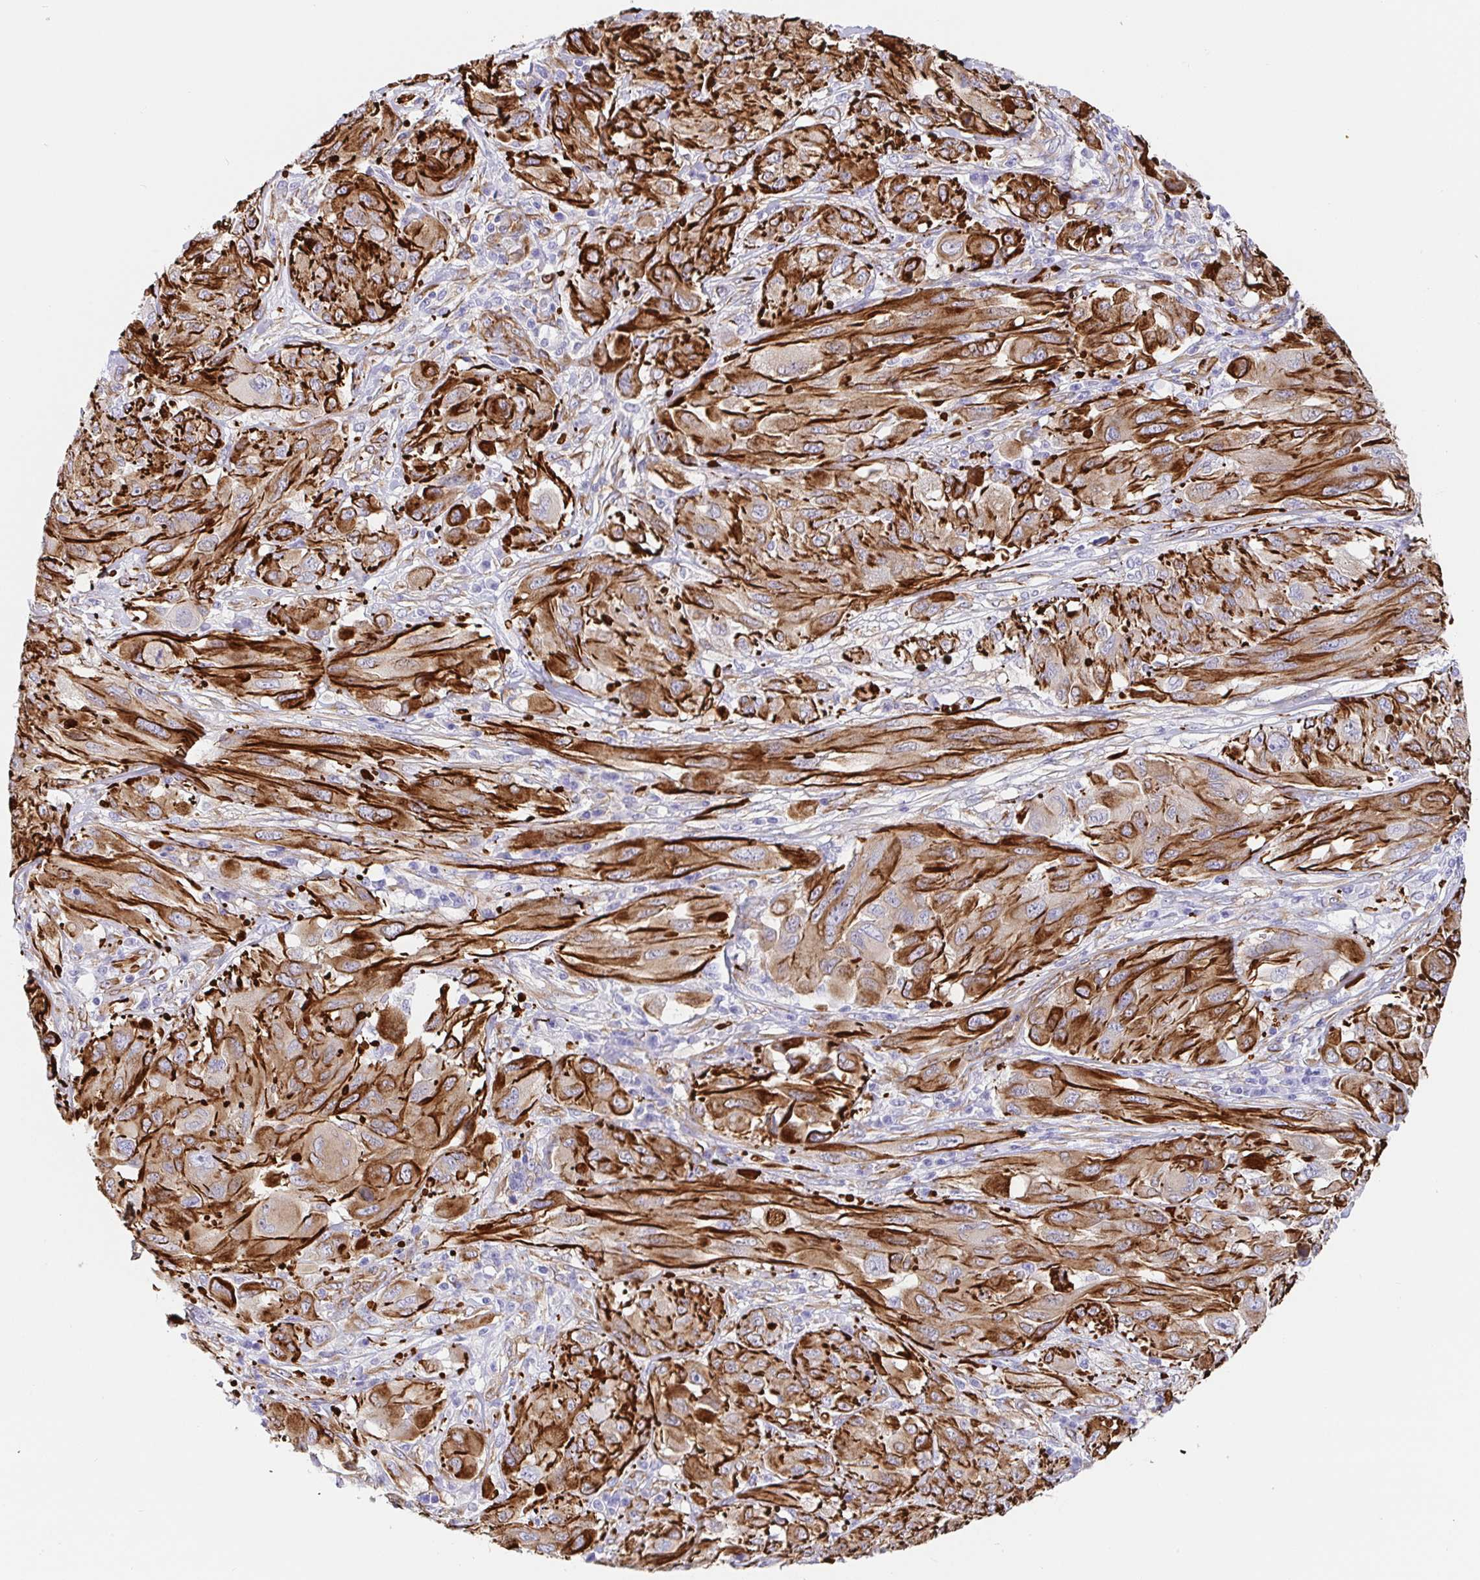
{"staining": {"intensity": "moderate", "quantity": ">75%", "location": "cytoplasmic/membranous"}, "tissue": "melanoma", "cell_type": "Tumor cells", "image_type": "cancer", "snomed": [{"axis": "morphology", "description": "Malignant melanoma, NOS"}, {"axis": "topography", "description": "Skin"}], "caption": "Protein staining exhibits moderate cytoplasmic/membranous positivity in about >75% of tumor cells in malignant melanoma. (DAB (3,3'-diaminobenzidine) IHC with brightfield microscopy, high magnification).", "gene": "DOCK1", "patient": {"sex": "female", "age": 91}}